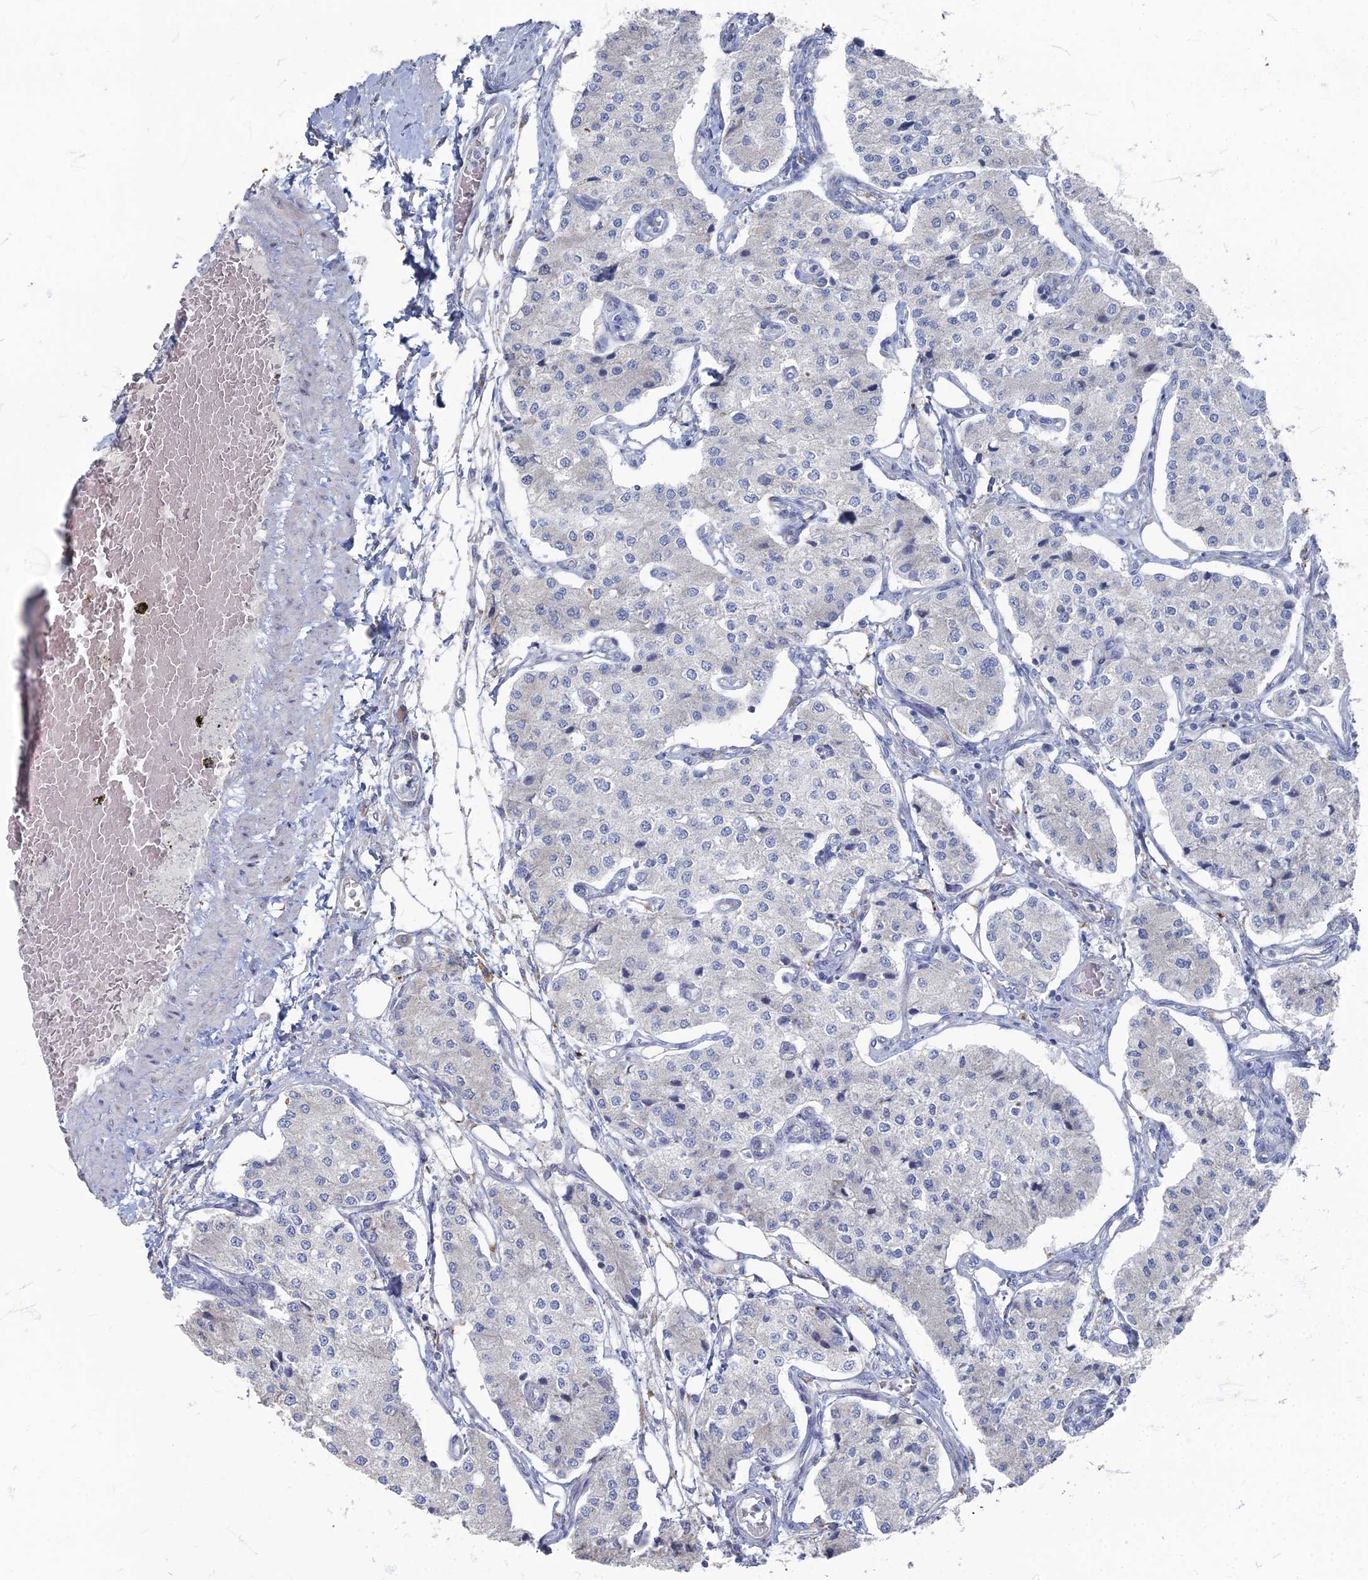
{"staining": {"intensity": "negative", "quantity": "none", "location": "none"}, "tissue": "carcinoid", "cell_type": "Tumor cells", "image_type": "cancer", "snomed": [{"axis": "morphology", "description": "Carcinoid, malignant, NOS"}, {"axis": "topography", "description": "Colon"}], "caption": "Immunohistochemical staining of human carcinoid reveals no significant positivity in tumor cells.", "gene": "TMEM128", "patient": {"sex": "female", "age": 52}}